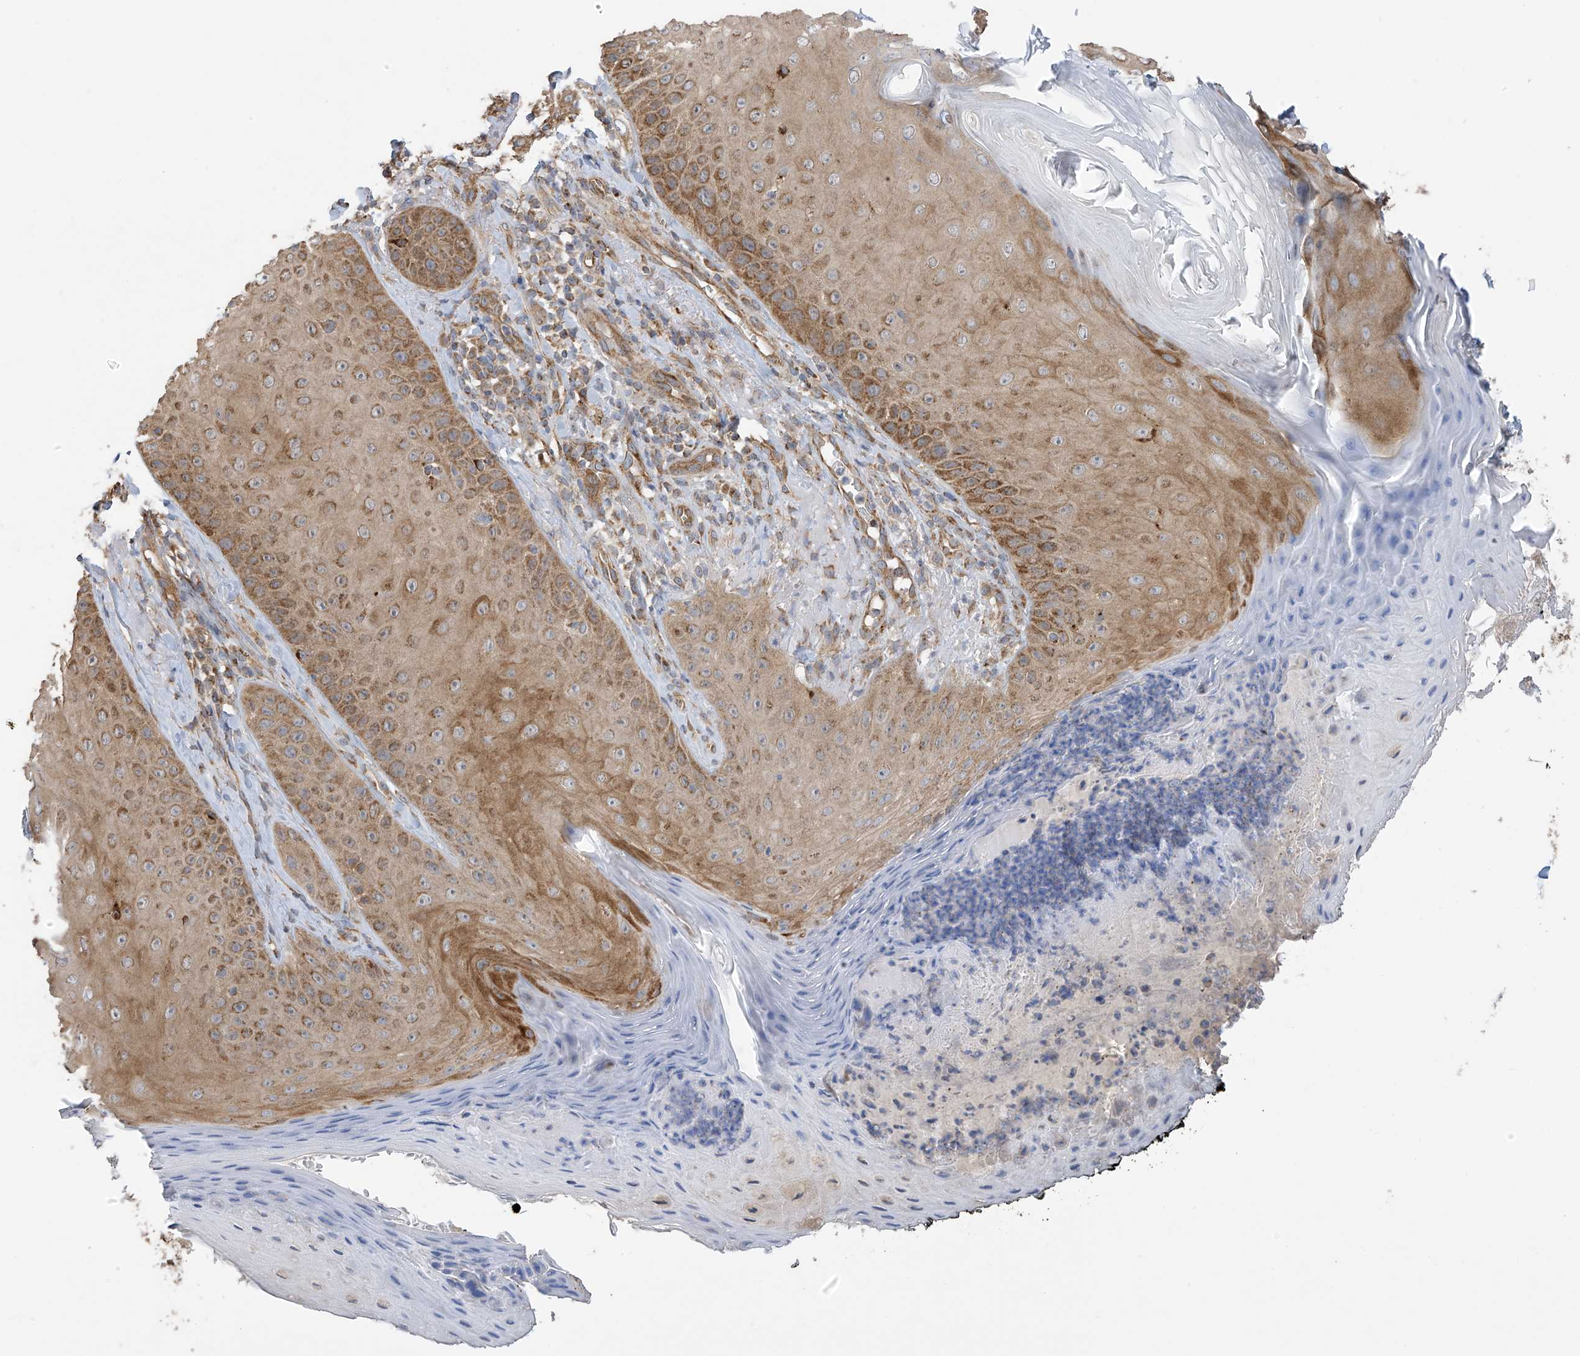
{"staining": {"intensity": "negative", "quantity": "none", "location": "none"}, "tissue": "skin", "cell_type": "Fibroblasts", "image_type": "normal", "snomed": [{"axis": "morphology", "description": "Normal tissue, NOS"}, {"axis": "topography", "description": "Skin"}], "caption": "An image of skin stained for a protein exhibits no brown staining in fibroblasts. The staining was performed using DAB to visualize the protein expression in brown, while the nuclei were stained in blue with hematoxylin (Magnification: 20x).", "gene": "PNPT1", "patient": {"sex": "male", "age": 57}}